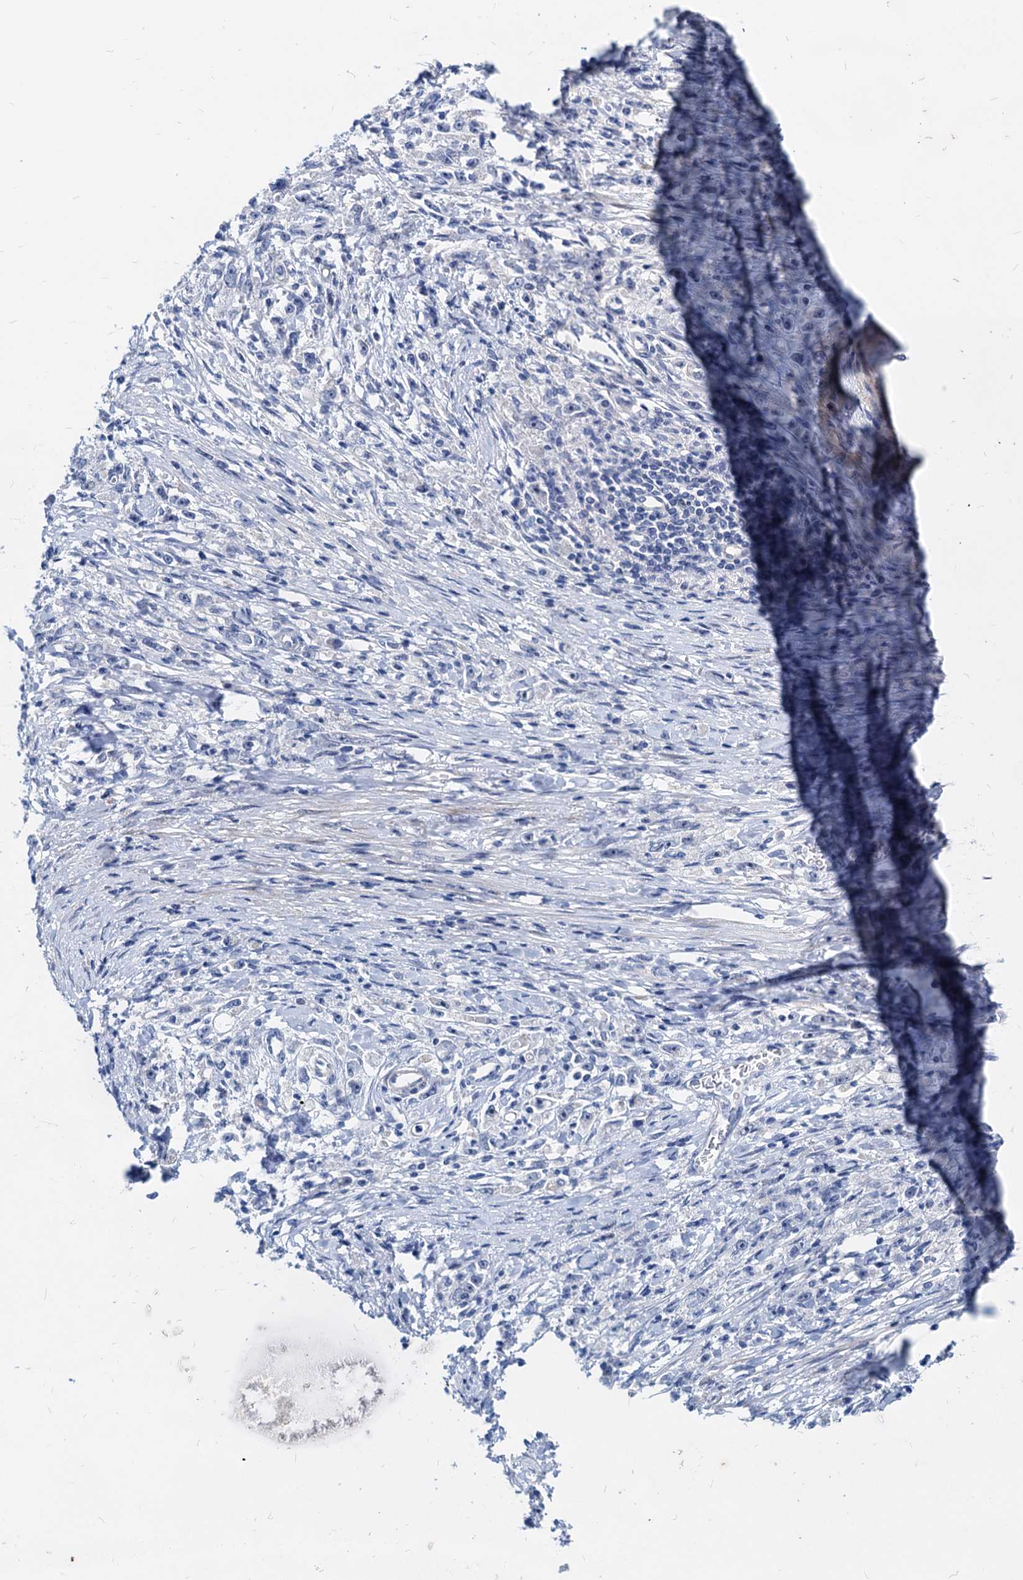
{"staining": {"intensity": "negative", "quantity": "none", "location": "none"}, "tissue": "stomach cancer", "cell_type": "Tumor cells", "image_type": "cancer", "snomed": [{"axis": "morphology", "description": "Adenocarcinoma, NOS"}, {"axis": "topography", "description": "Stomach"}], "caption": "High magnification brightfield microscopy of stomach cancer (adenocarcinoma) stained with DAB (brown) and counterstained with hematoxylin (blue): tumor cells show no significant staining.", "gene": "HSF2", "patient": {"sex": "female", "age": 59}}